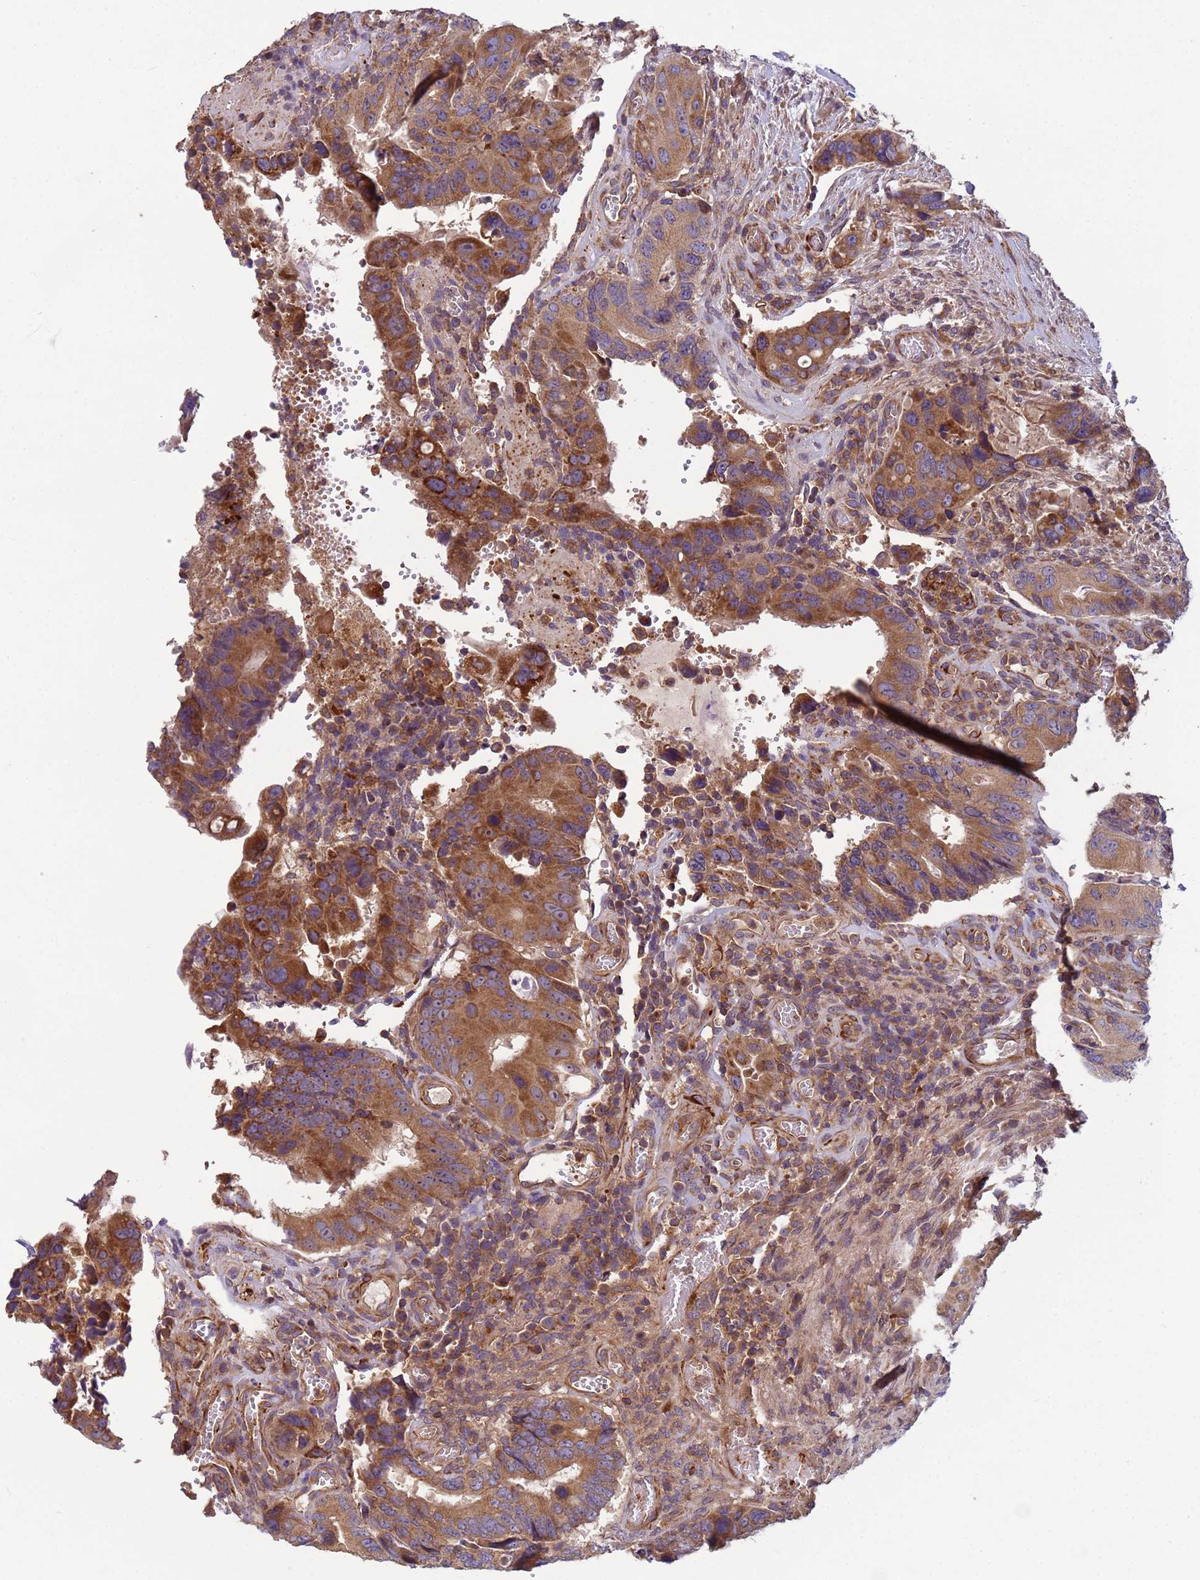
{"staining": {"intensity": "moderate", "quantity": ">75%", "location": "cytoplasmic/membranous"}, "tissue": "colorectal cancer", "cell_type": "Tumor cells", "image_type": "cancer", "snomed": [{"axis": "morphology", "description": "Adenocarcinoma, NOS"}, {"axis": "topography", "description": "Colon"}], "caption": "This image displays colorectal adenocarcinoma stained with IHC to label a protein in brown. The cytoplasmic/membranous of tumor cells show moderate positivity for the protein. Nuclei are counter-stained blue.", "gene": "RAB10", "patient": {"sex": "male", "age": 84}}